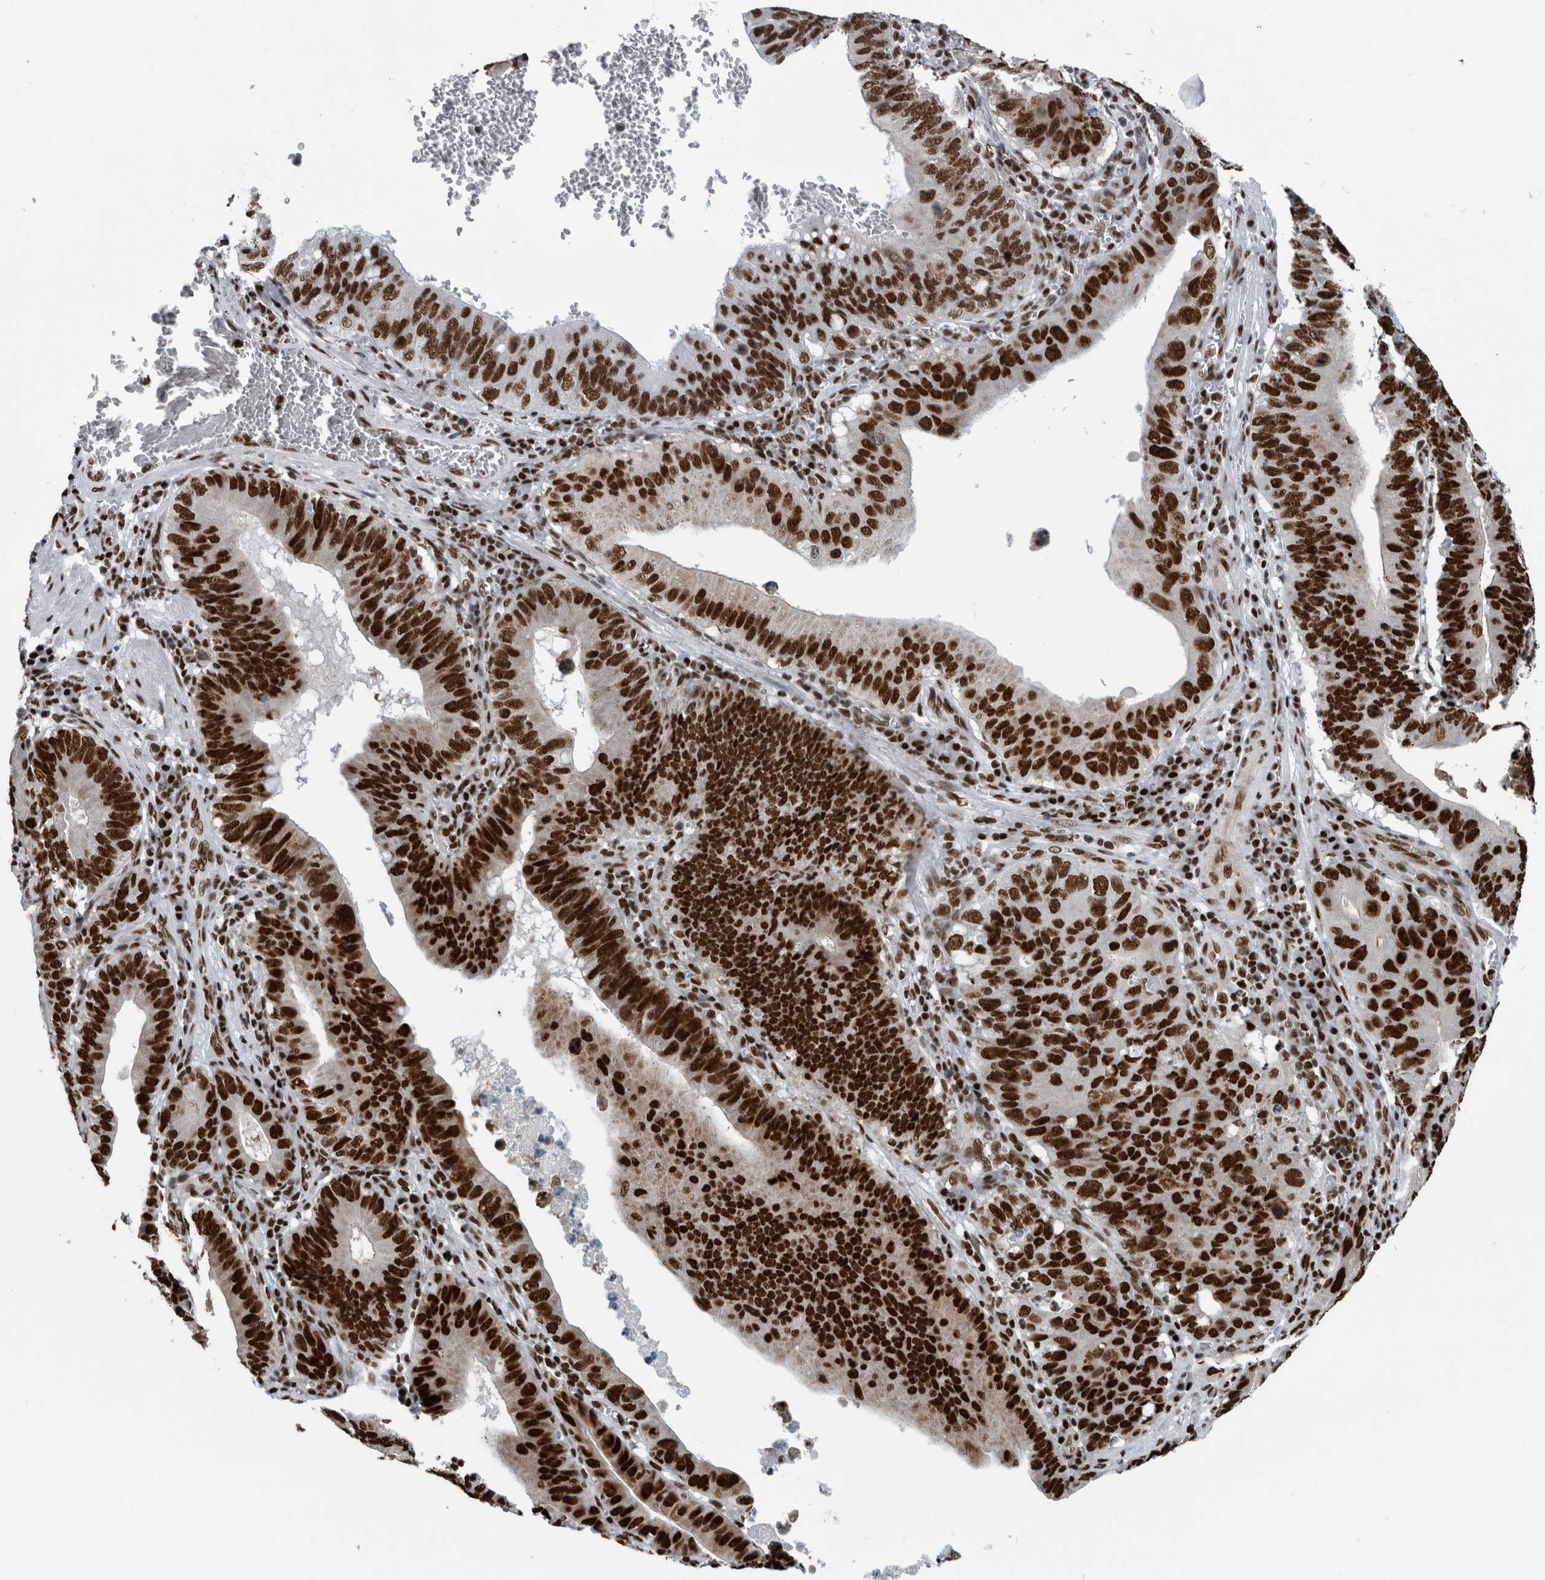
{"staining": {"intensity": "strong", "quantity": ">75%", "location": "nuclear"}, "tissue": "stomach cancer", "cell_type": "Tumor cells", "image_type": "cancer", "snomed": [{"axis": "morphology", "description": "Adenocarcinoma, NOS"}, {"axis": "topography", "description": "Stomach"}, {"axis": "topography", "description": "Gastric cardia"}], "caption": "Immunohistochemical staining of stomach adenocarcinoma exhibits strong nuclear protein staining in about >75% of tumor cells.", "gene": "DNMT3A", "patient": {"sex": "male", "age": 59}}